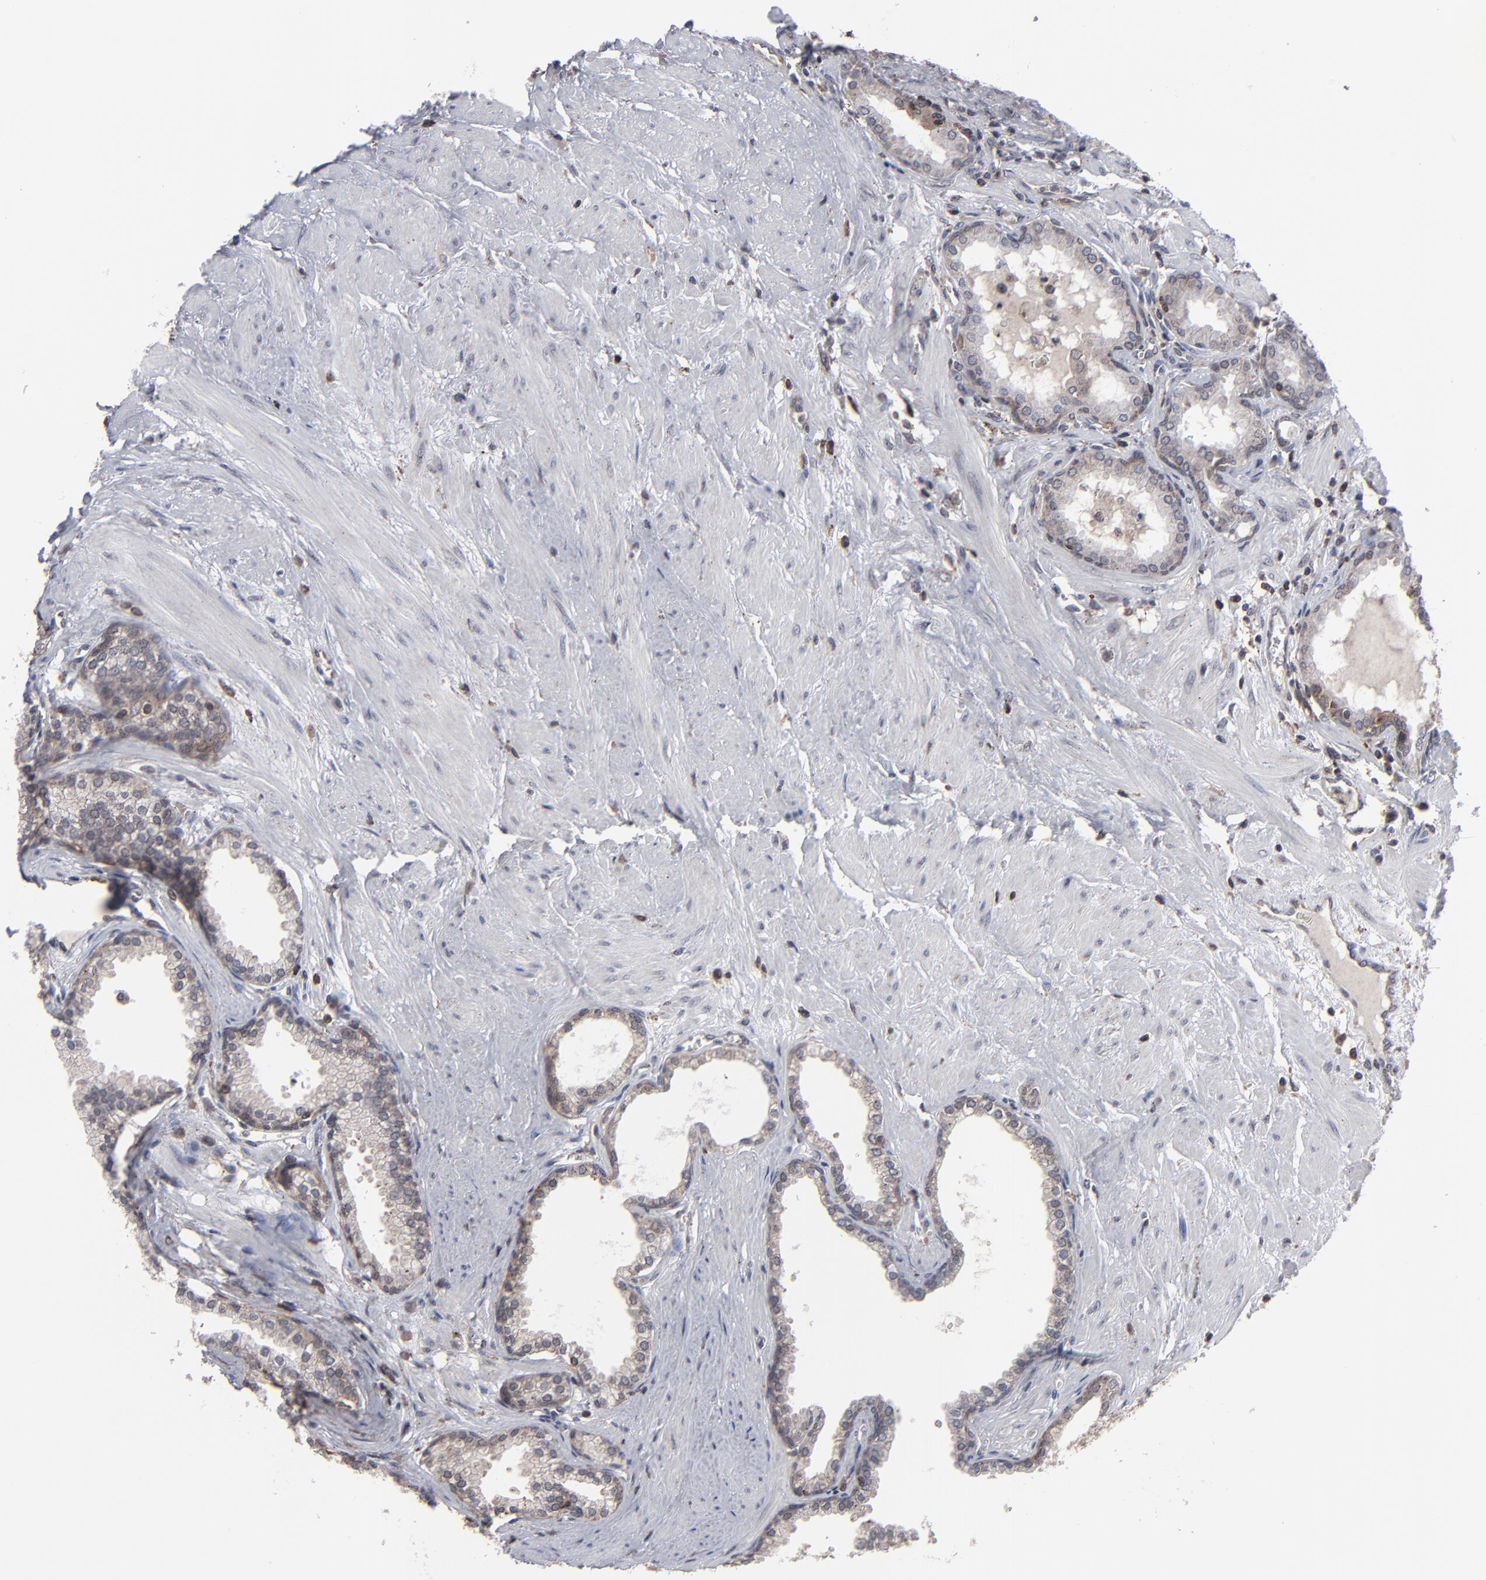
{"staining": {"intensity": "weak", "quantity": "25%-75%", "location": "cytoplasmic/membranous"}, "tissue": "prostate", "cell_type": "Glandular cells", "image_type": "normal", "snomed": [{"axis": "morphology", "description": "Normal tissue, NOS"}, {"axis": "topography", "description": "Prostate"}], "caption": "Immunohistochemical staining of benign human prostate exhibits 25%-75% levels of weak cytoplasmic/membranous protein positivity in approximately 25%-75% of glandular cells.", "gene": "KIAA2026", "patient": {"sex": "male", "age": 64}}